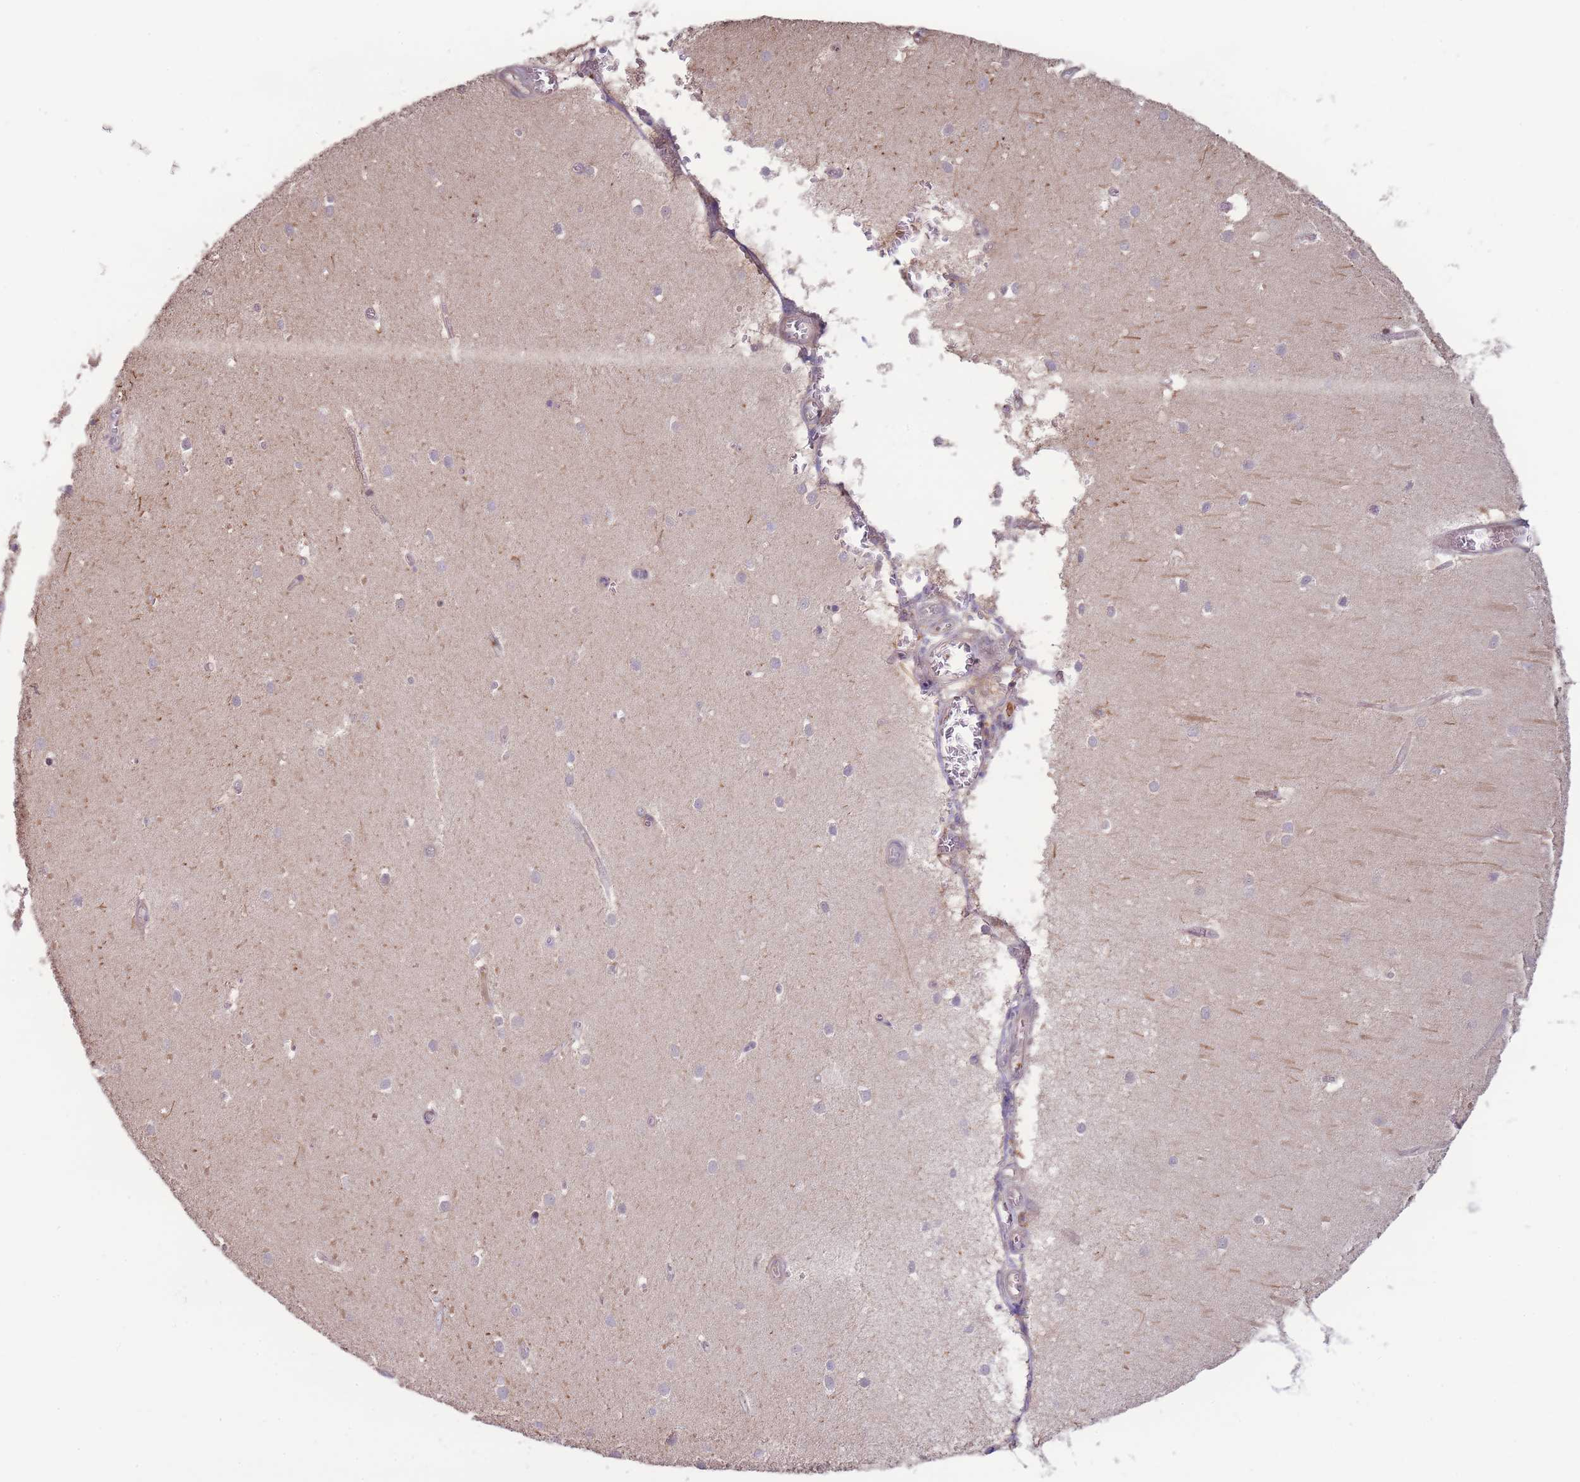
{"staining": {"intensity": "negative", "quantity": "none", "location": "none"}, "tissue": "cerebellum", "cell_type": "Cells in granular layer", "image_type": "normal", "snomed": [{"axis": "morphology", "description": "Normal tissue, NOS"}, {"axis": "topography", "description": "Cerebellum"}], "caption": "The image reveals no significant positivity in cells in granular layer of cerebellum. (DAB (3,3'-diaminobenzidine) IHC, high magnification).", "gene": "STEAP3", "patient": {"sex": "male", "age": 54}}